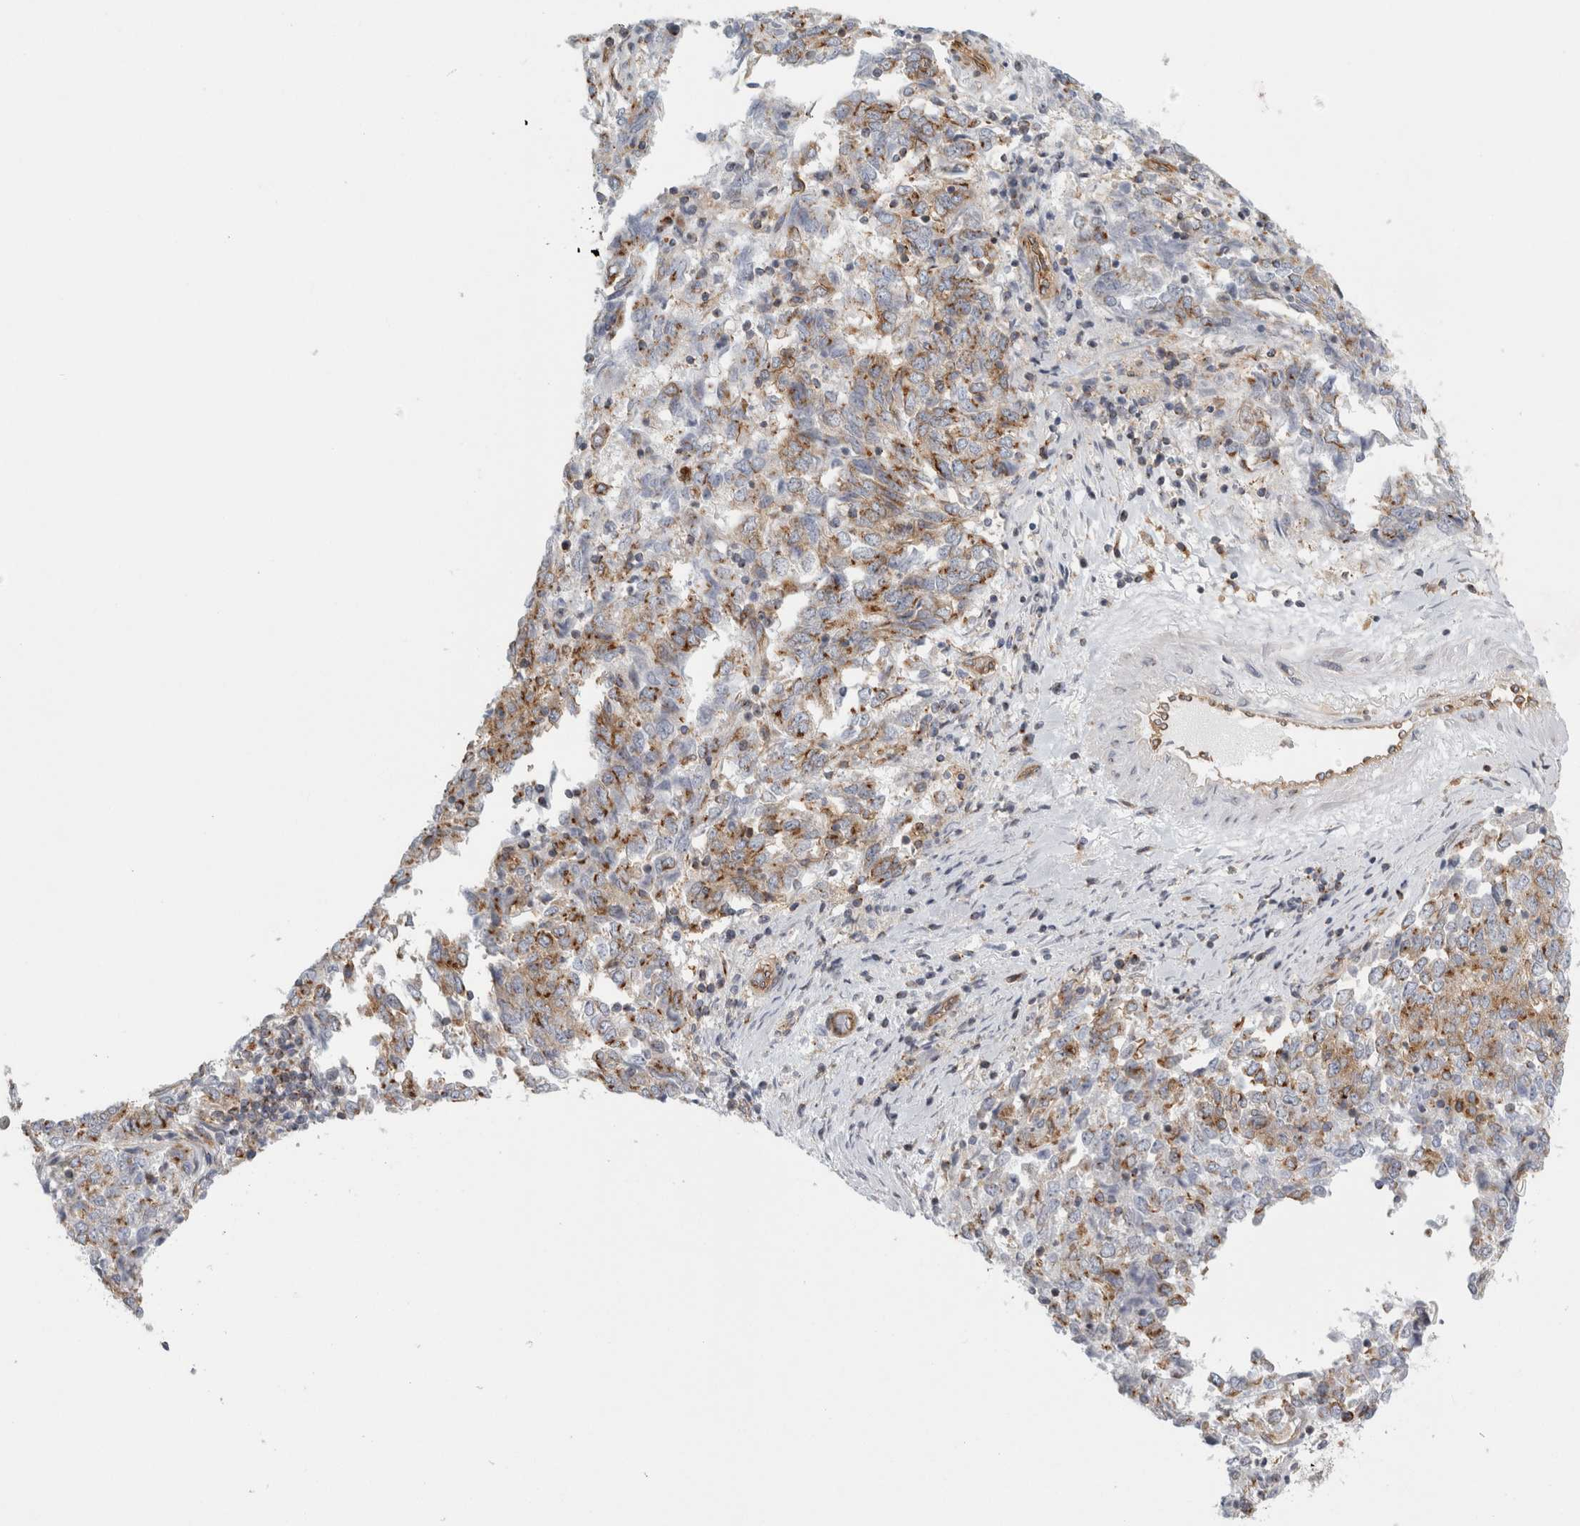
{"staining": {"intensity": "moderate", "quantity": ">75%", "location": "cytoplasmic/membranous"}, "tissue": "endometrial cancer", "cell_type": "Tumor cells", "image_type": "cancer", "snomed": [{"axis": "morphology", "description": "Adenocarcinoma, NOS"}, {"axis": "topography", "description": "Endometrium"}], "caption": "Immunohistochemical staining of human endometrial adenocarcinoma displays moderate cytoplasmic/membranous protein staining in approximately >75% of tumor cells.", "gene": "PEX6", "patient": {"sex": "female", "age": 80}}